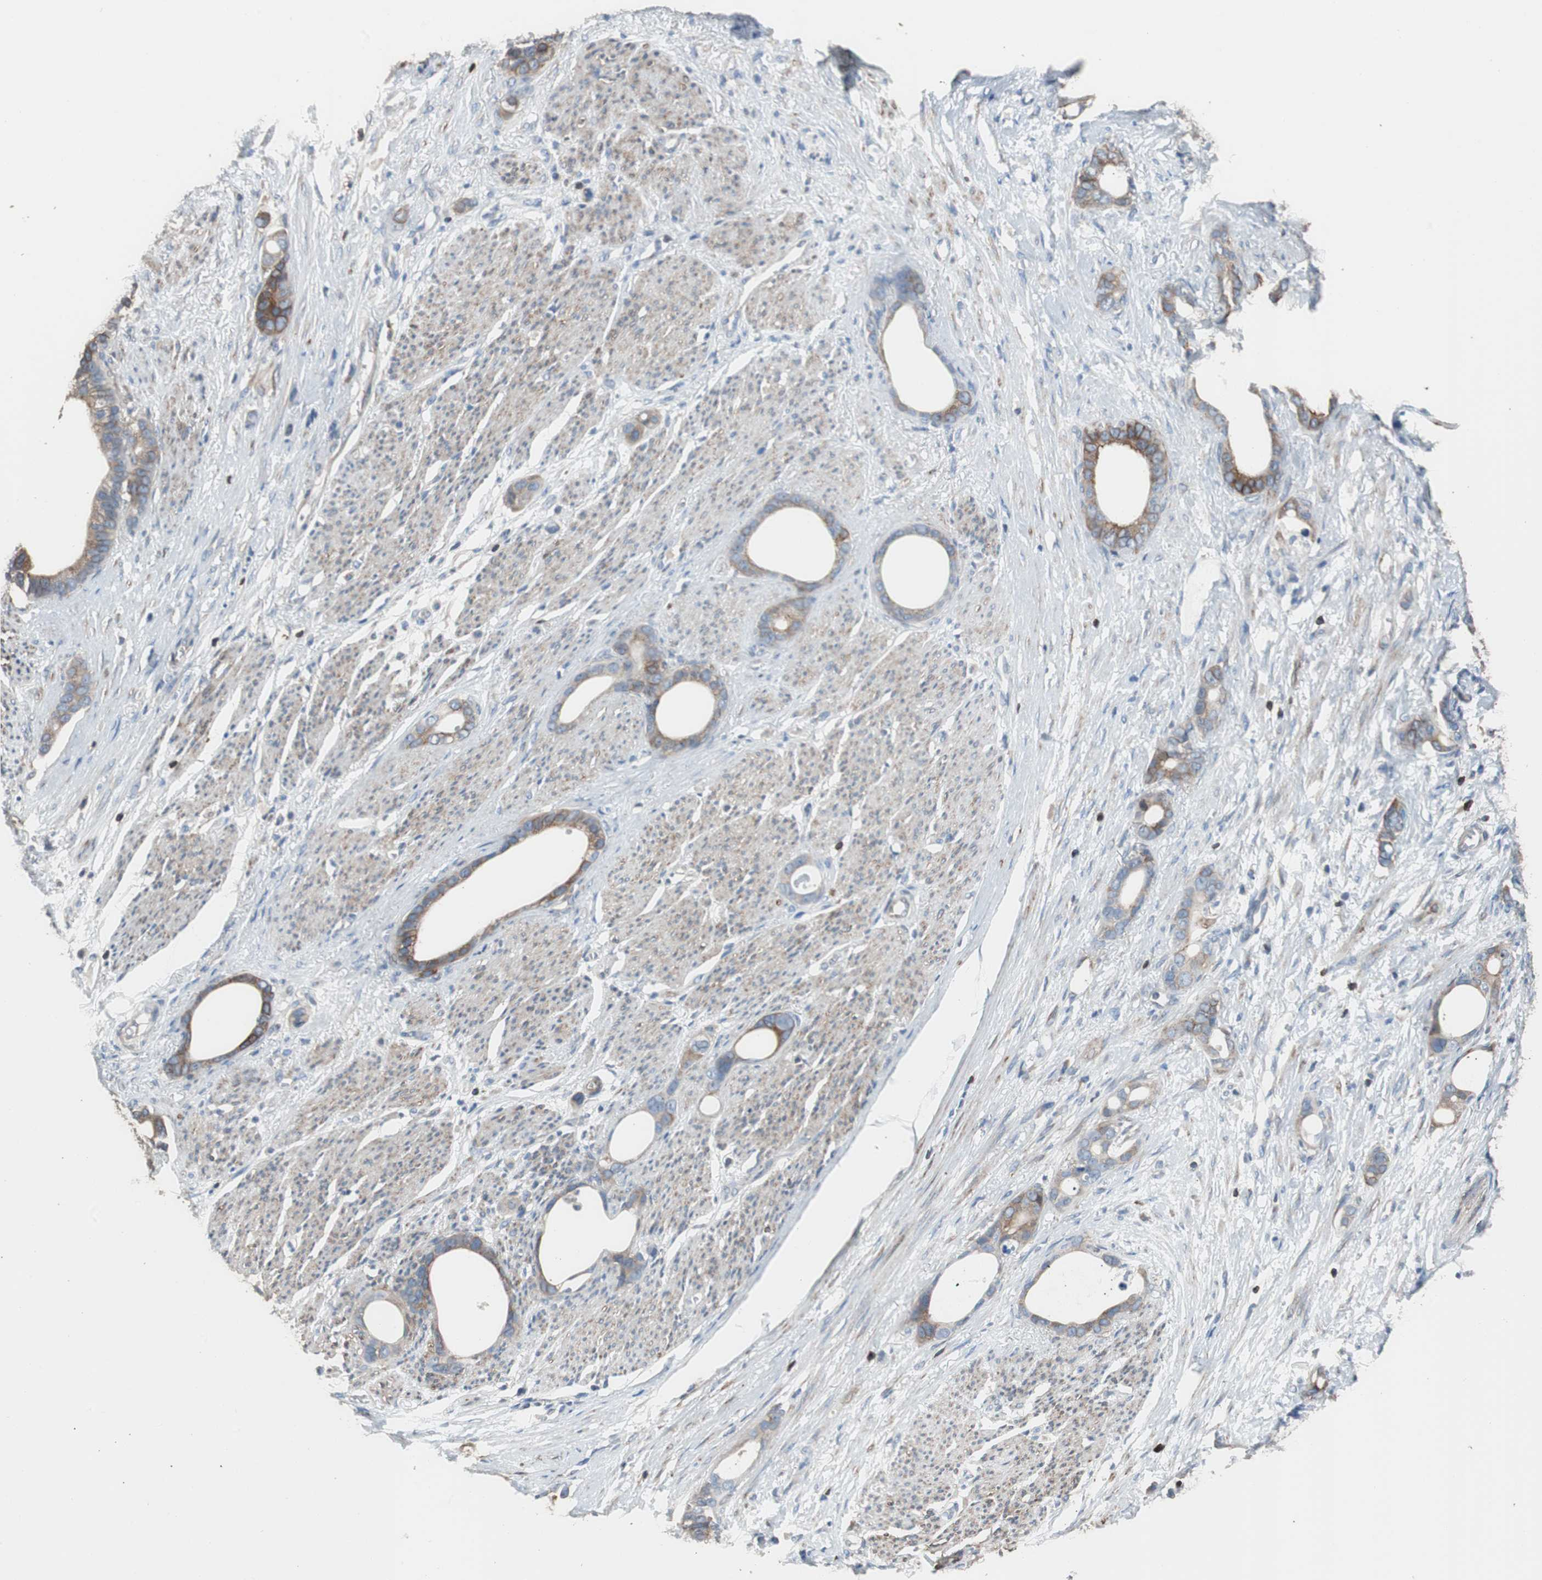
{"staining": {"intensity": "moderate", "quantity": ">75%", "location": "cytoplasmic/membranous"}, "tissue": "stomach cancer", "cell_type": "Tumor cells", "image_type": "cancer", "snomed": [{"axis": "morphology", "description": "Adenocarcinoma, NOS"}, {"axis": "topography", "description": "Stomach"}], "caption": "The image displays staining of stomach cancer, revealing moderate cytoplasmic/membranous protein expression (brown color) within tumor cells.", "gene": "PBXIP1", "patient": {"sex": "female", "age": 75}}